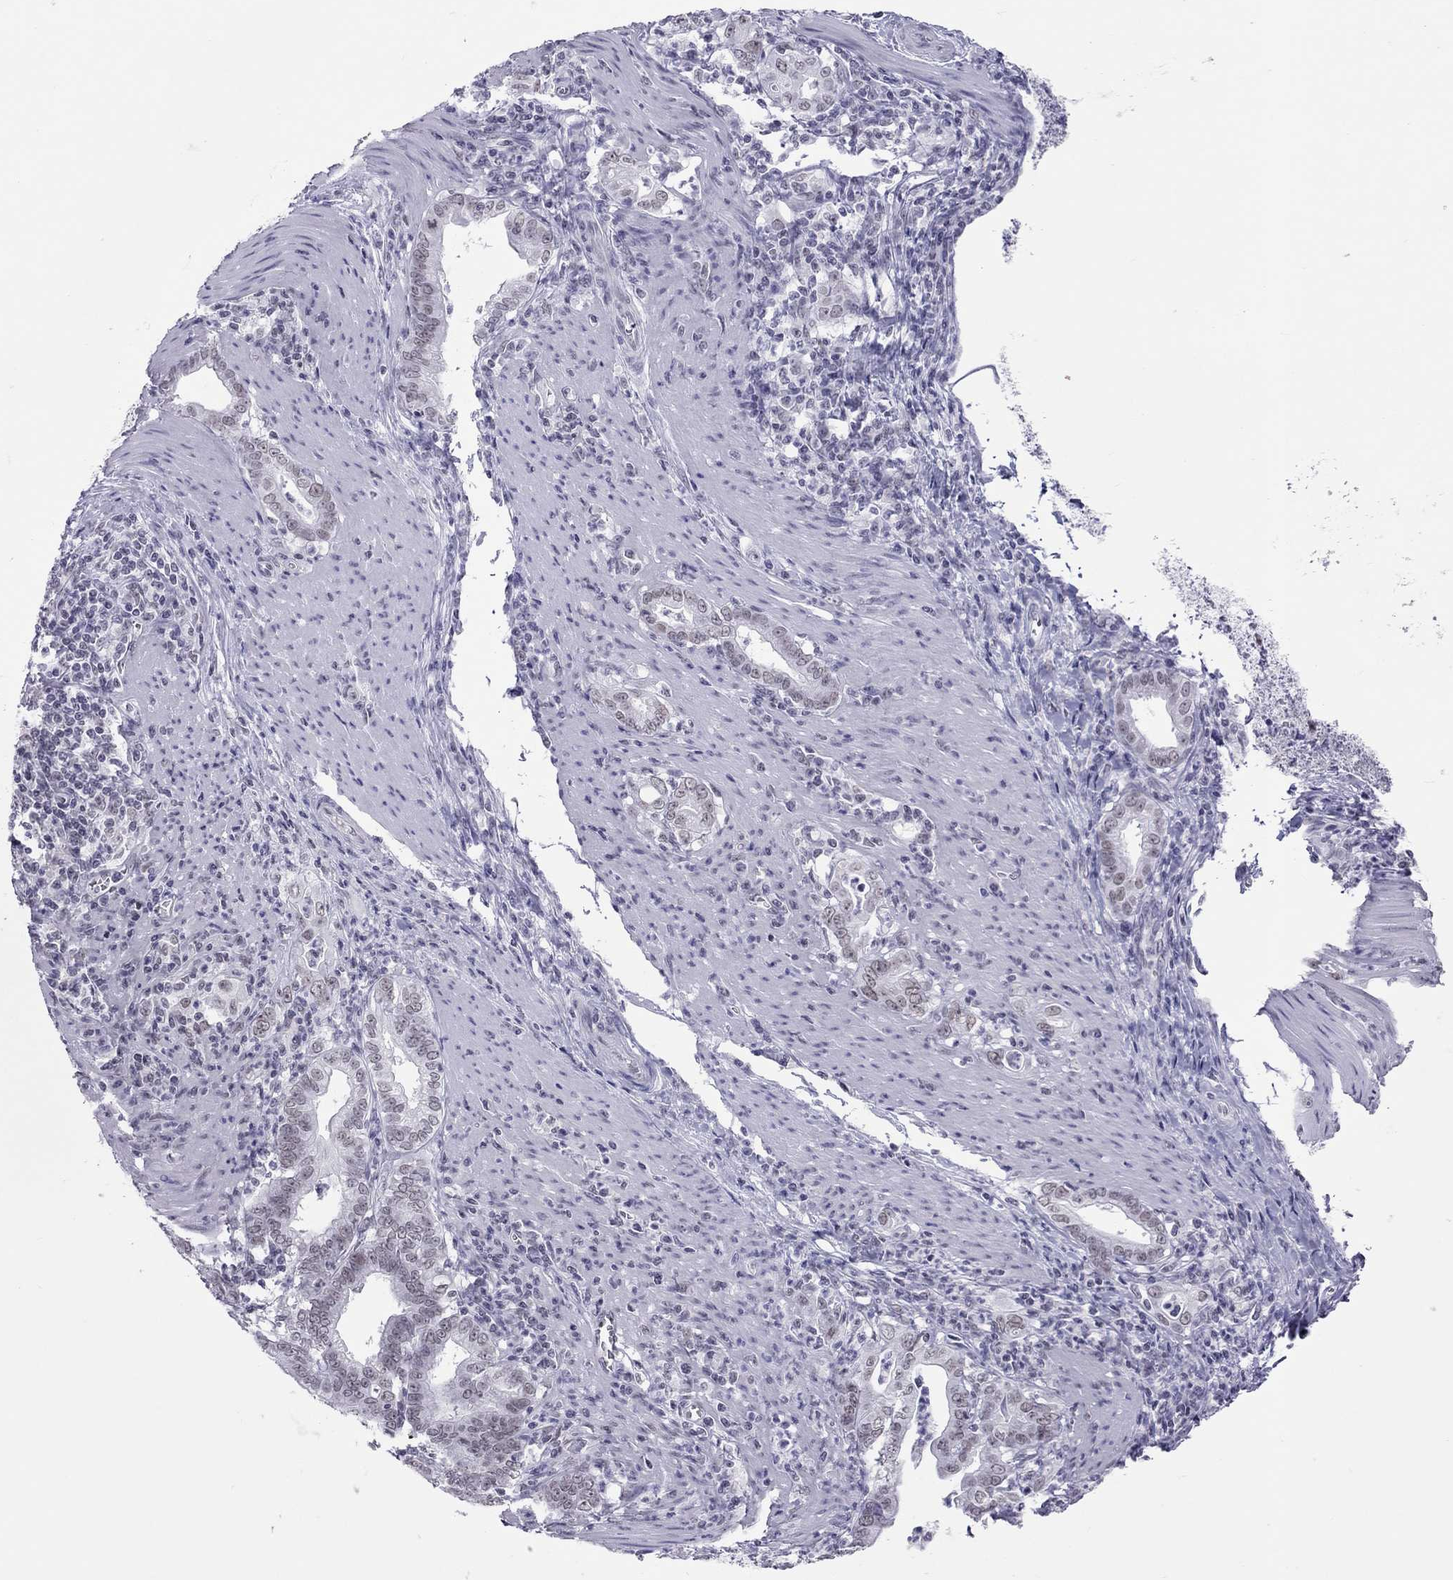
{"staining": {"intensity": "negative", "quantity": "none", "location": "none"}, "tissue": "stomach cancer", "cell_type": "Tumor cells", "image_type": "cancer", "snomed": [{"axis": "morphology", "description": "Adenocarcinoma, NOS"}, {"axis": "topography", "description": "Stomach, upper"}], "caption": "A high-resolution histopathology image shows immunohistochemistry staining of stomach adenocarcinoma, which exhibits no significant staining in tumor cells.", "gene": "JHY", "patient": {"sex": "female", "age": 79}}